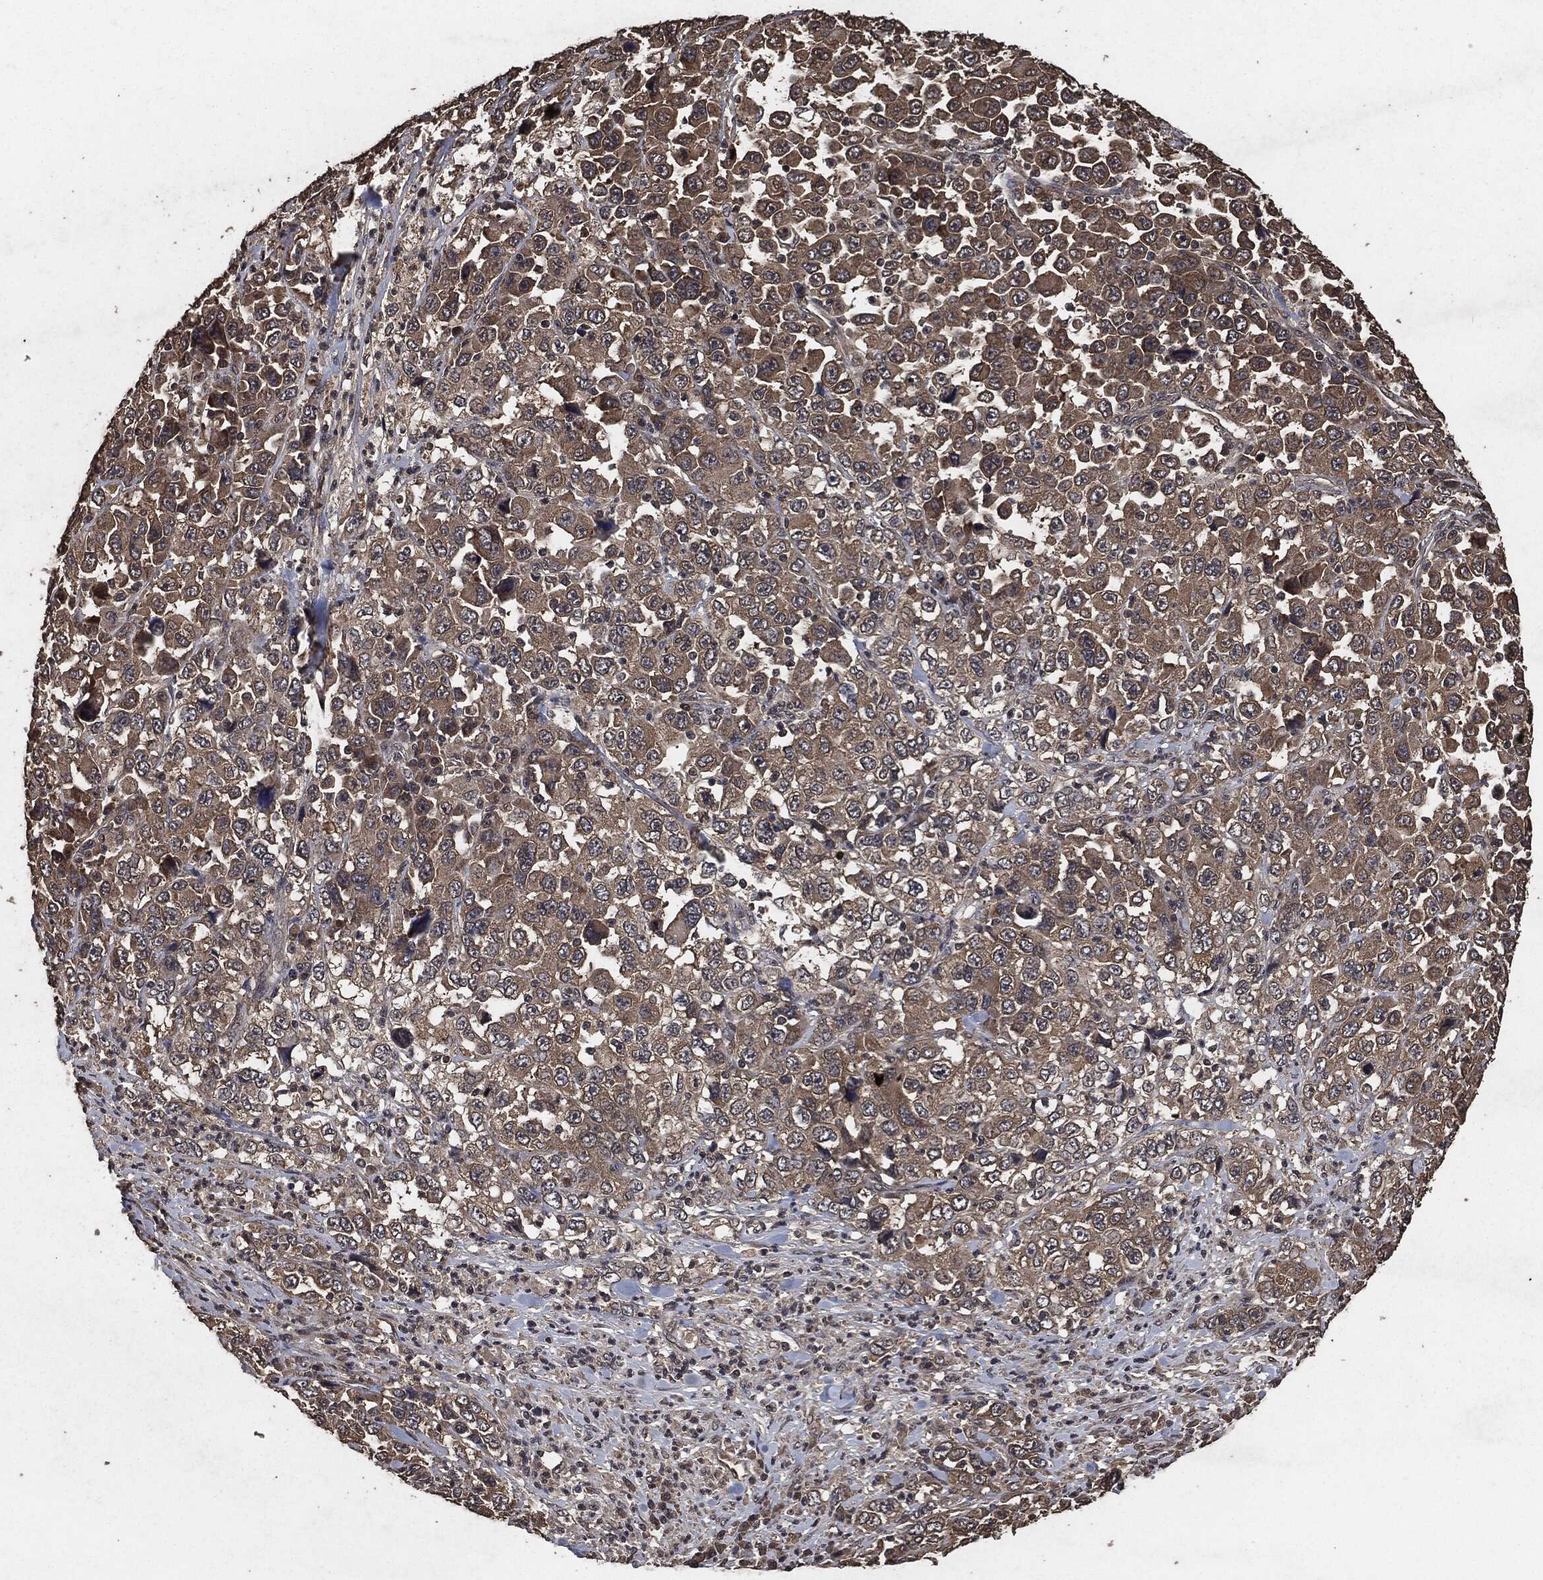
{"staining": {"intensity": "weak", "quantity": ">75%", "location": "cytoplasmic/membranous"}, "tissue": "stomach cancer", "cell_type": "Tumor cells", "image_type": "cancer", "snomed": [{"axis": "morphology", "description": "Normal tissue, NOS"}, {"axis": "morphology", "description": "Adenocarcinoma, NOS"}, {"axis": "topography", "description": "Stomach, upper"}, {"axis": "topography", "description": "Stomach"}], "caption": "Stomach cancer (adenocarcinoma) stained with a brown dye shows weak cytoplasmic/membranous positive expression in approximately >75% of tumor cells.", "gene": "AKT1S1", "patient": {"sex": "male", "age": 59}}